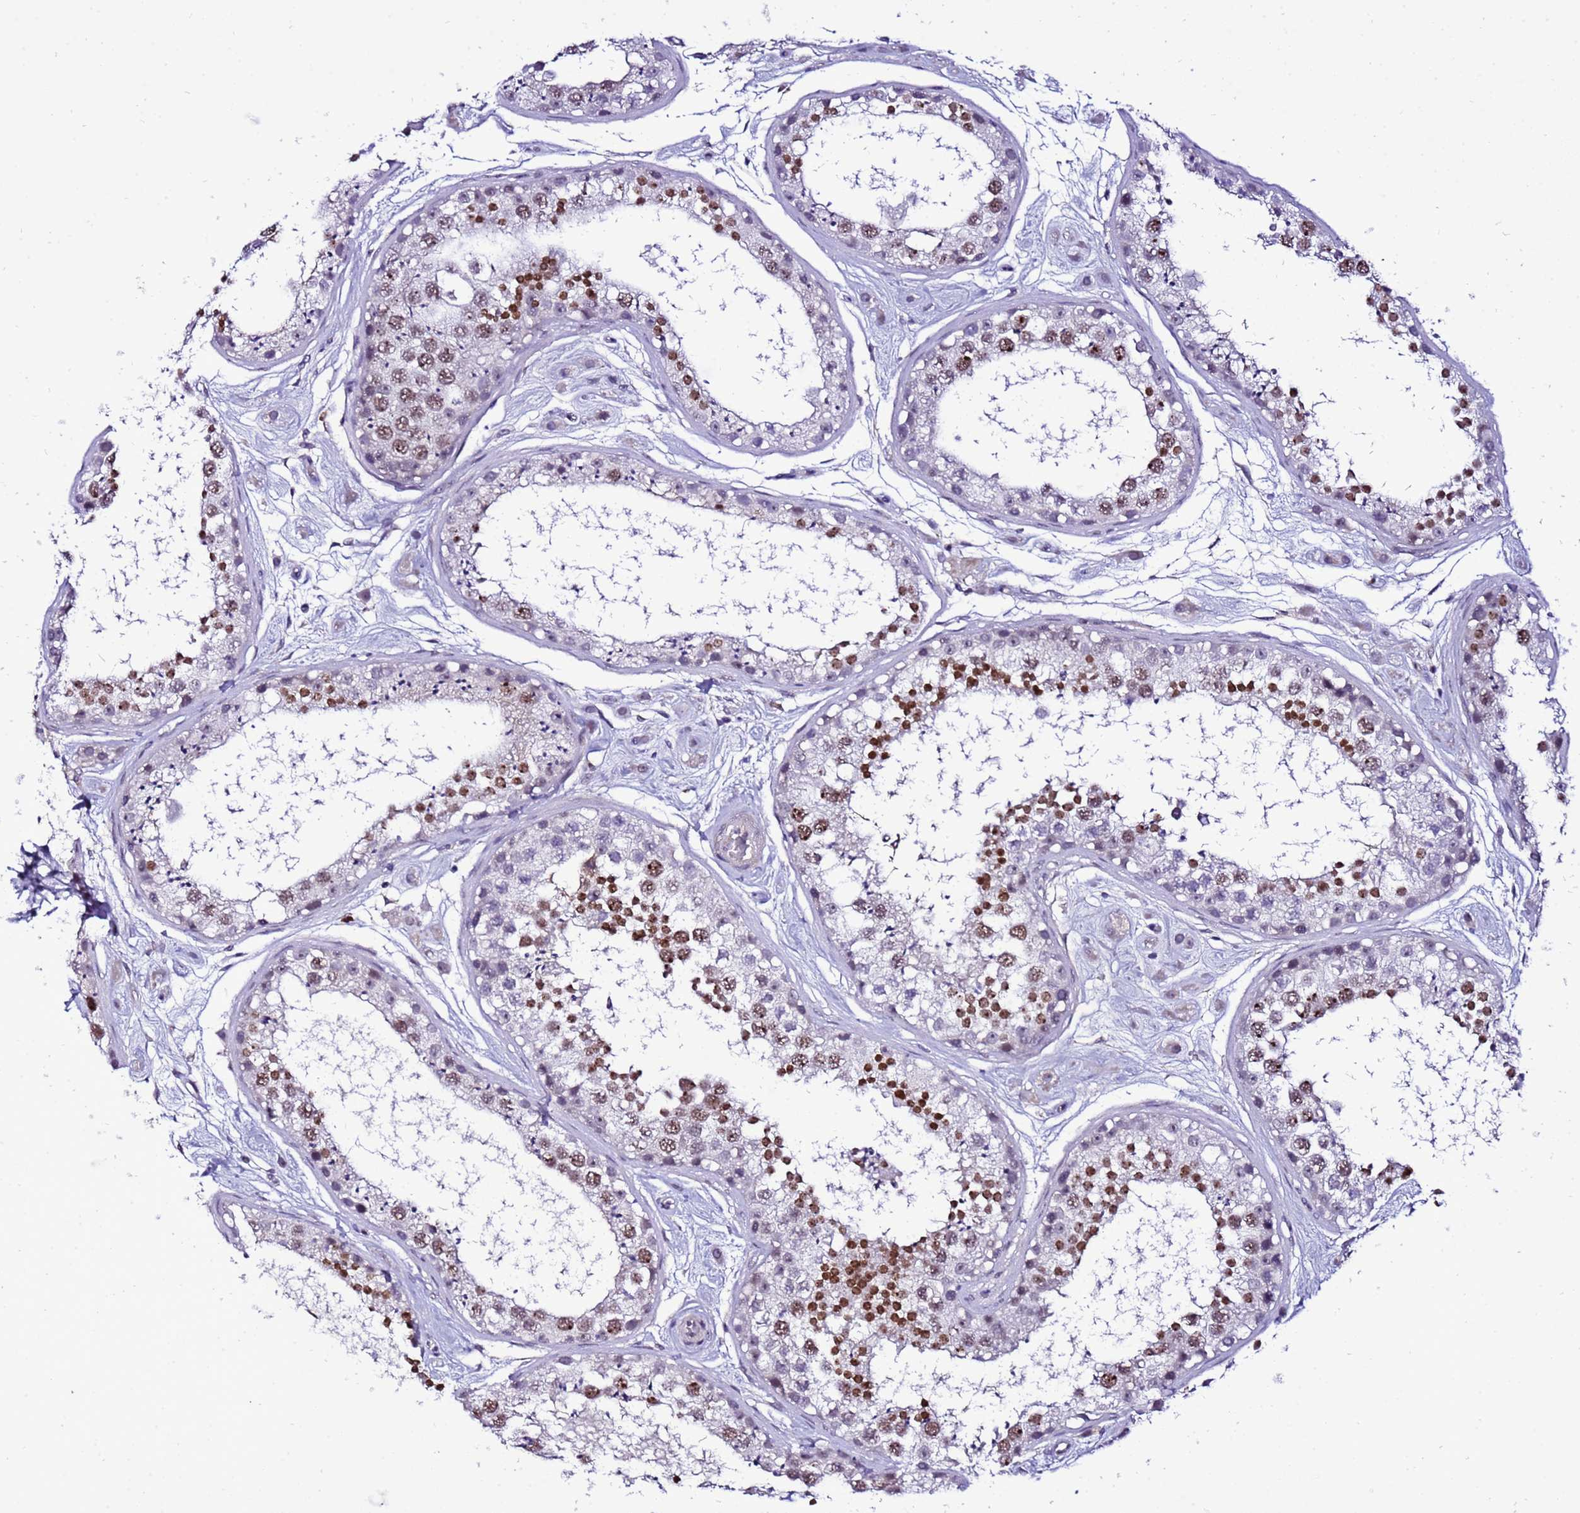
{"staining": {"intensity": "moderate", "quantity": ">75%", "location": "nuclear"}, "tissue": "testis", "cell_type": "Cells in seminiferous ducts", "image_type": "normal", "snomed": [{"axis": "morphology", "description": "Normal tissue, NOS"}, {"axis": "topography", "description": "Testis"}], "caption": "Benign testis shows moderate nuclear expression in approximately >75% of cells in seminiferous ducts.", "gene": "C19orf47", "patient": {"sex": "male", "age": 25}}